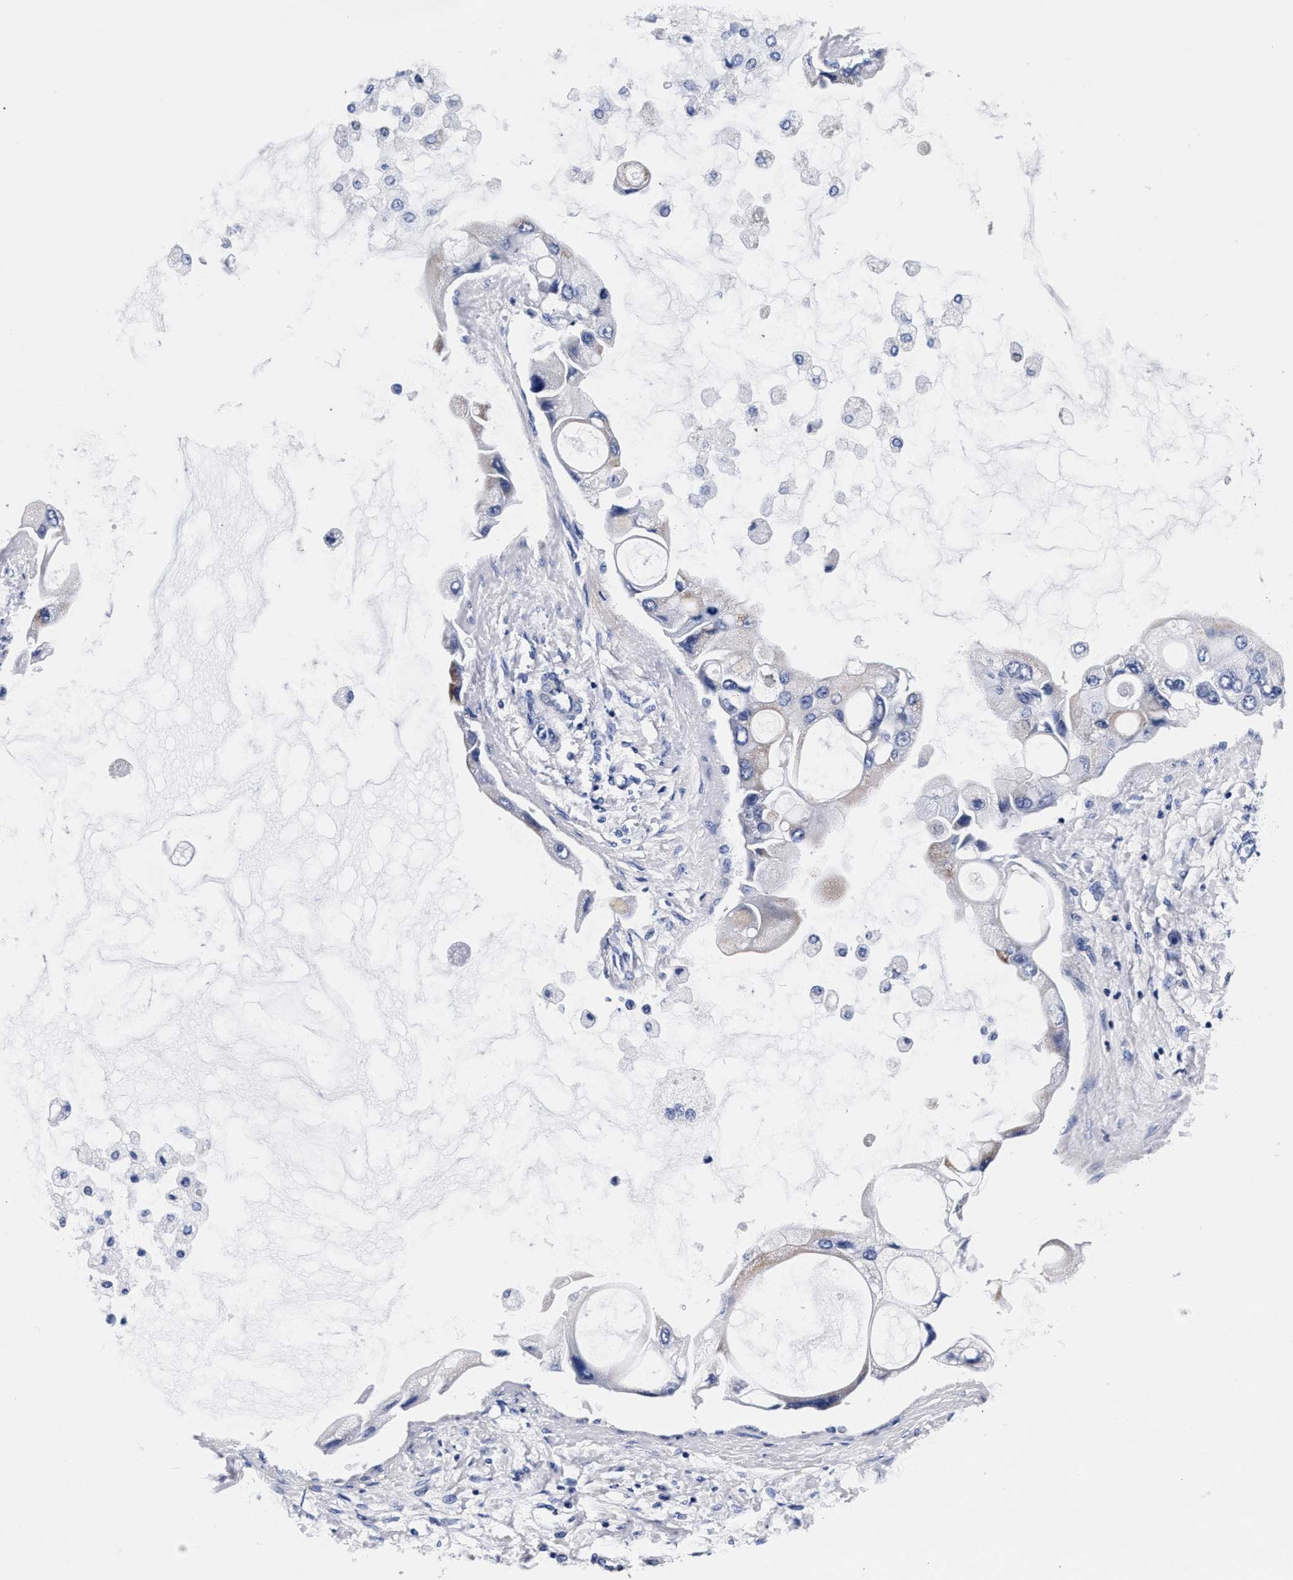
{"staining": {"intensity": "negative", "quantity": "none", "location": "none"}, "tissue": "liver cancer", "cell_type": "Tumor cells", "image_type": "cancer", "snomed": [{"axis": "morphology", "description": "Cholangiocarcinoma"}, {"axis": "topography", "description": "Liver"}], "caption": "DAB (3,3'-diaminobenzidine) immunohistochemical staining of human liver cancer displays no significant staining in tumor cells.", "gene": "RAB3B", "patient": {"sex": "male", "age": 50}}